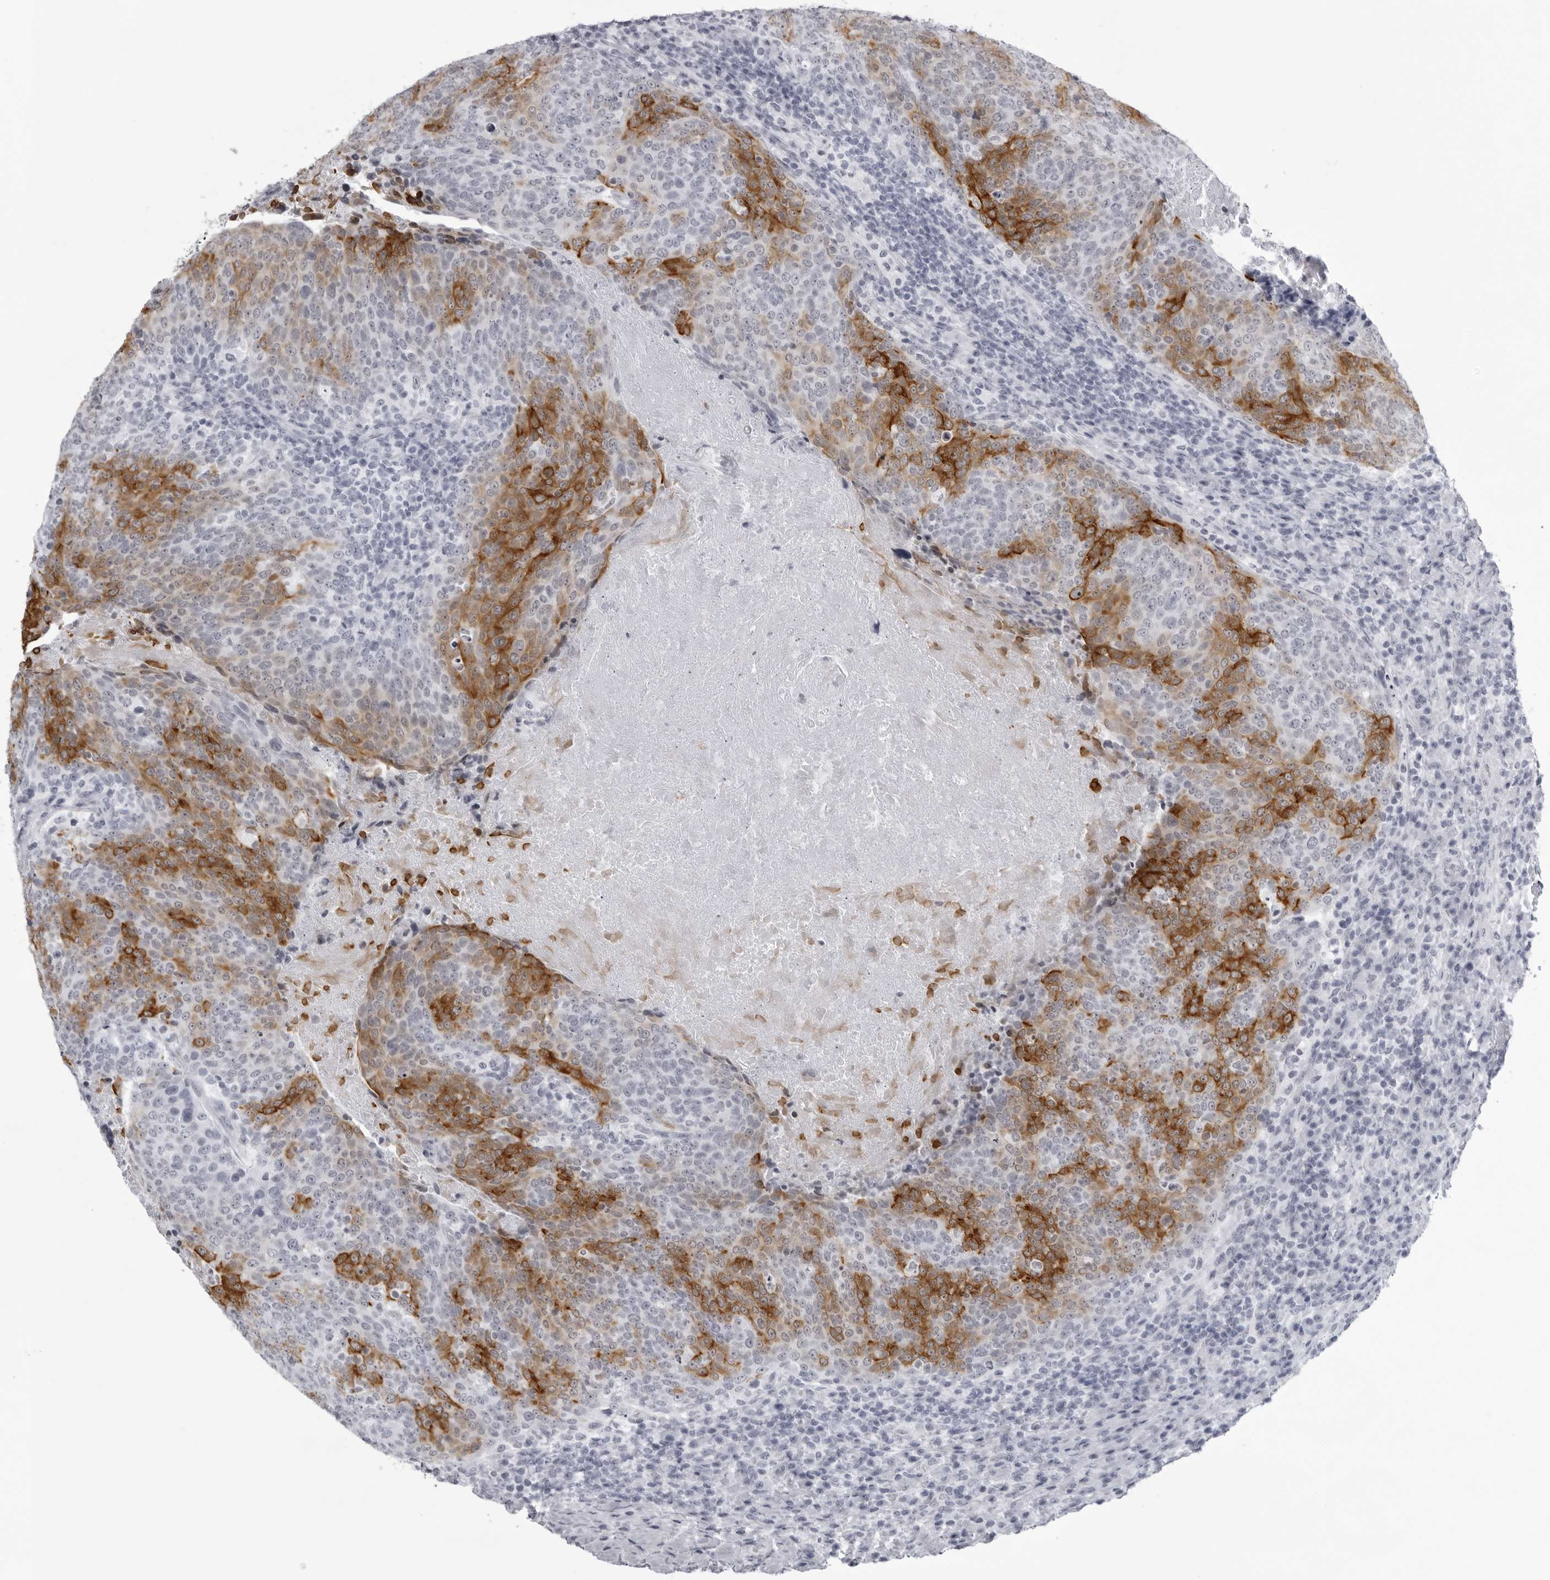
{"staining": {"intensity": "moderate", "quantity": "25%-75%", "location": "cytoplasmic/membranous"}, "tissue": "head and neck cancer", "cell_type": "Tumor cells", "image_type": "cancer", "snomed": [{"axis": "morphology", "description": "Squamous cell carcinoma, NOS"}, {"axis": "morphology", "description": "Squamous cell carcinoma, metastatic, NOS"}, {"axis": "topography", "description": "Lymph node"}, {"axis": "topography", "description": "Head-Neck"}], "caption": "Protein expression analysis of head and neck cancer (metastatic squamous cell carcinoma) displays moderate cytoplasmic/membranous staining in approximately 25%-75% of tumor cells. (brown staining indicates protein expression, while blue staining denotes nuclei).", "gene": "UROD", "patient": {"sex": "male", "age": 62}}